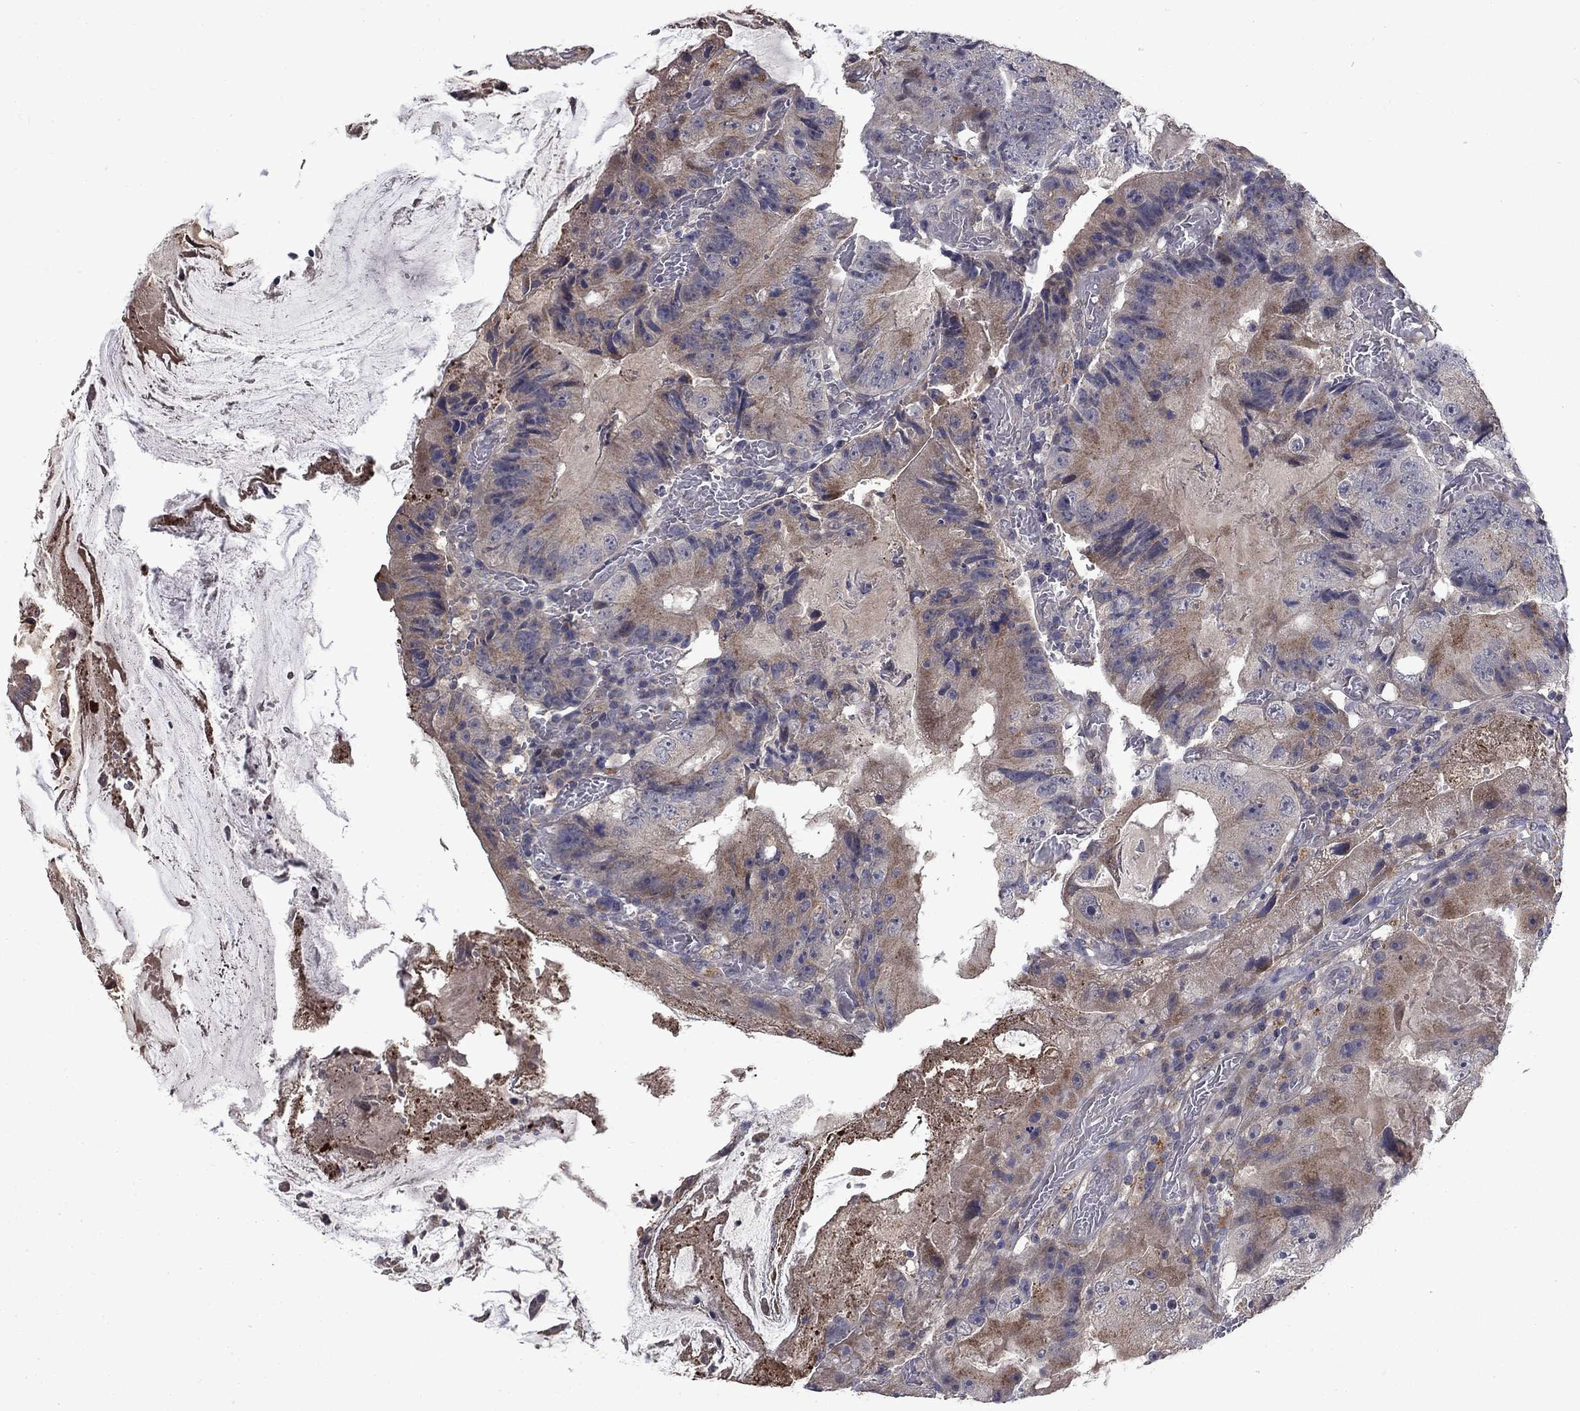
{"staining": {"intensity": "moderate", "quantity": "25%-75%", "location": "cytoplasmic/membranous"}, "tissue": "colorectal cancer", "cell_type": "Tumor cells", "image_type": "cancer", "snomed": [{"axis": "morphology", "description": "Adenocarcinoma, NOS"}, {"axis": "topography", "description": "Colon"}], "caption": "High-magnification brightfield microscopy of colorectal cancer (adenocarcinoma) stained with DAB (brown) and counterstained with hematoxylin (blue). tumor cells exhibit moderate cytoplasmic/membranous expression is present in approximately25%-75% of cells.", "gene": "FAM3B", "patient": {"sex": "female", "age": 86}}